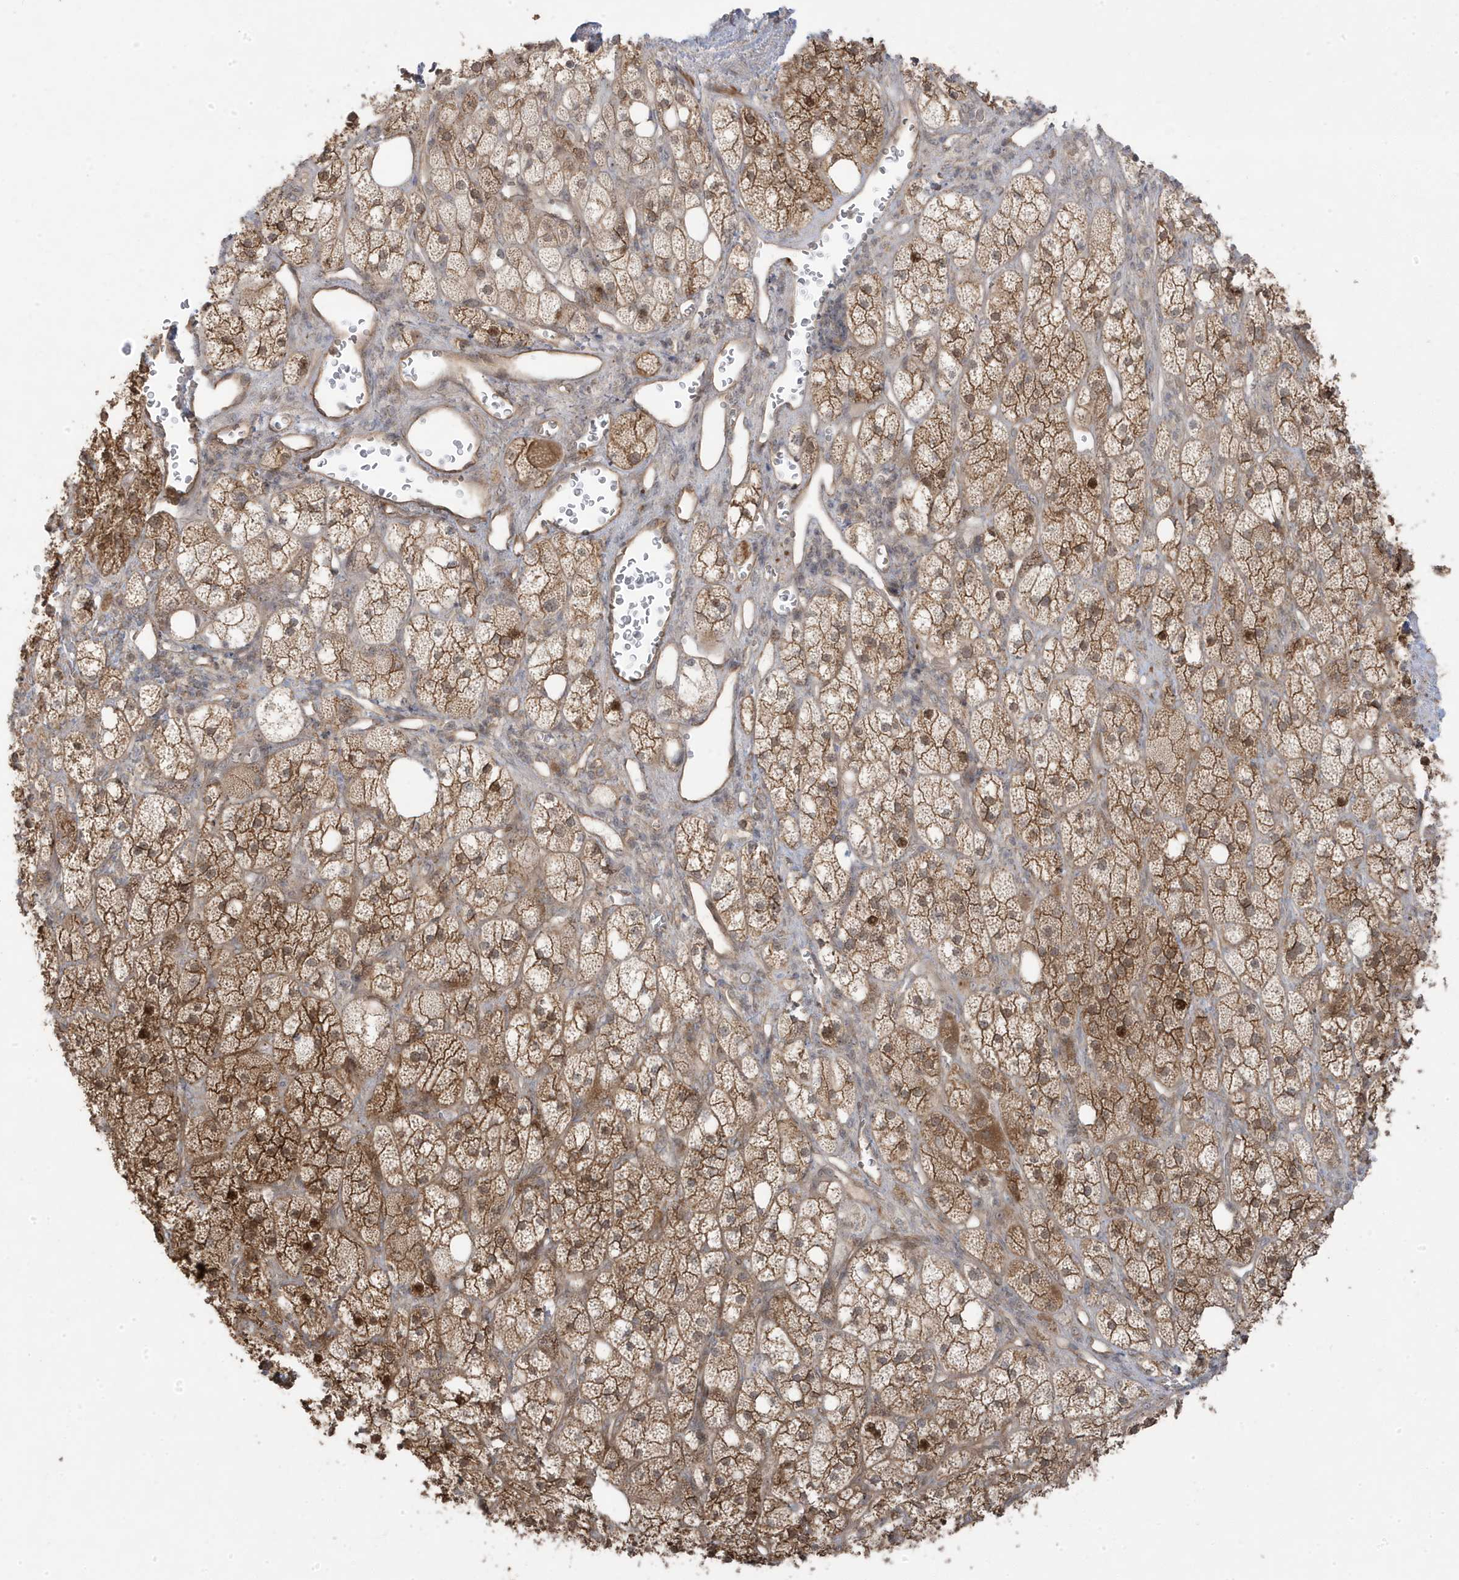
{"staining": {"intensity": "strong", "quantity": ">75%", "location": "cytoplasmic/membranous"}, "tissue": "adrenal gland", "cell_type": "Glandular cells", "image_type": "normal", "snomed": [{"axis": "morphology", "description": "Normal tissue, NOS"}, {"axis": "topography", "description": "Adrenal gland"}], "caption": "Immunohistochemical staining of normal human adrenal gland reveals >75% levels of strong cytoplasmic/membranous protein staining in about >75% of glandular cells. (brown staining indicates protein expression, while blue staining denotes nuclei).", "gene": "DNAJC12", "patient": {"sex": "male", "age": 61}}